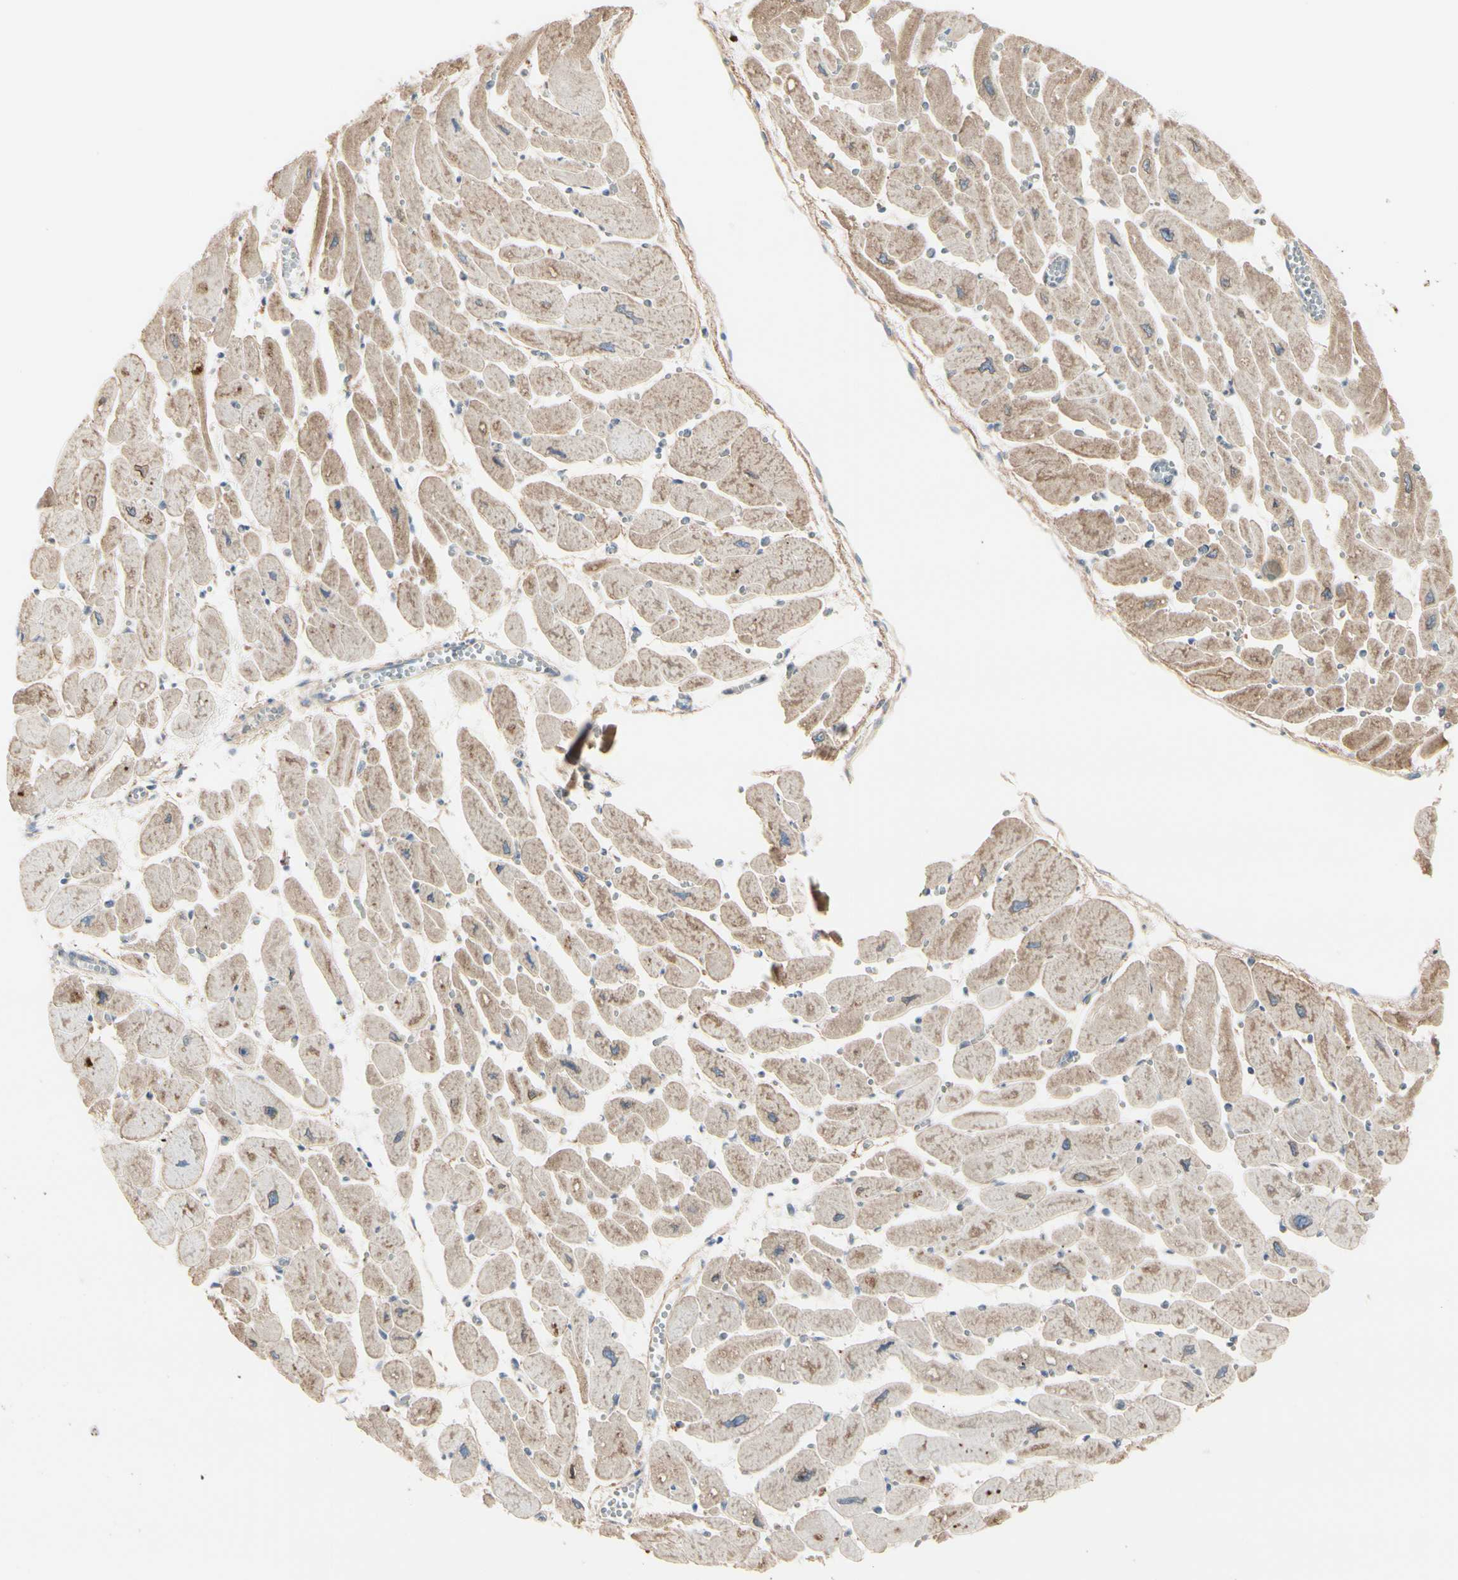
{"staining": {"intensity": "moderate", "quantity": ">75%", "location": "cytoplasmic/membranous"}, "tissue": "heart muscle", "cell_type": "Cardiomyocytes", "image_type": "normal", "snomed": [{"axis": "morphology", "description": "Normal tissue, NOS"}, {"axis": "topography", "description": "Heart"}], "caption": "A photomicrograph showing moderate cytoplasmic/membranous positivity in about >75% of cardiomyocytes in benign heart muscle, as visualized by brown immunohistochemical staining.", "gene": "EPHA3", "patient": {"sex": "female", "age": 54}}